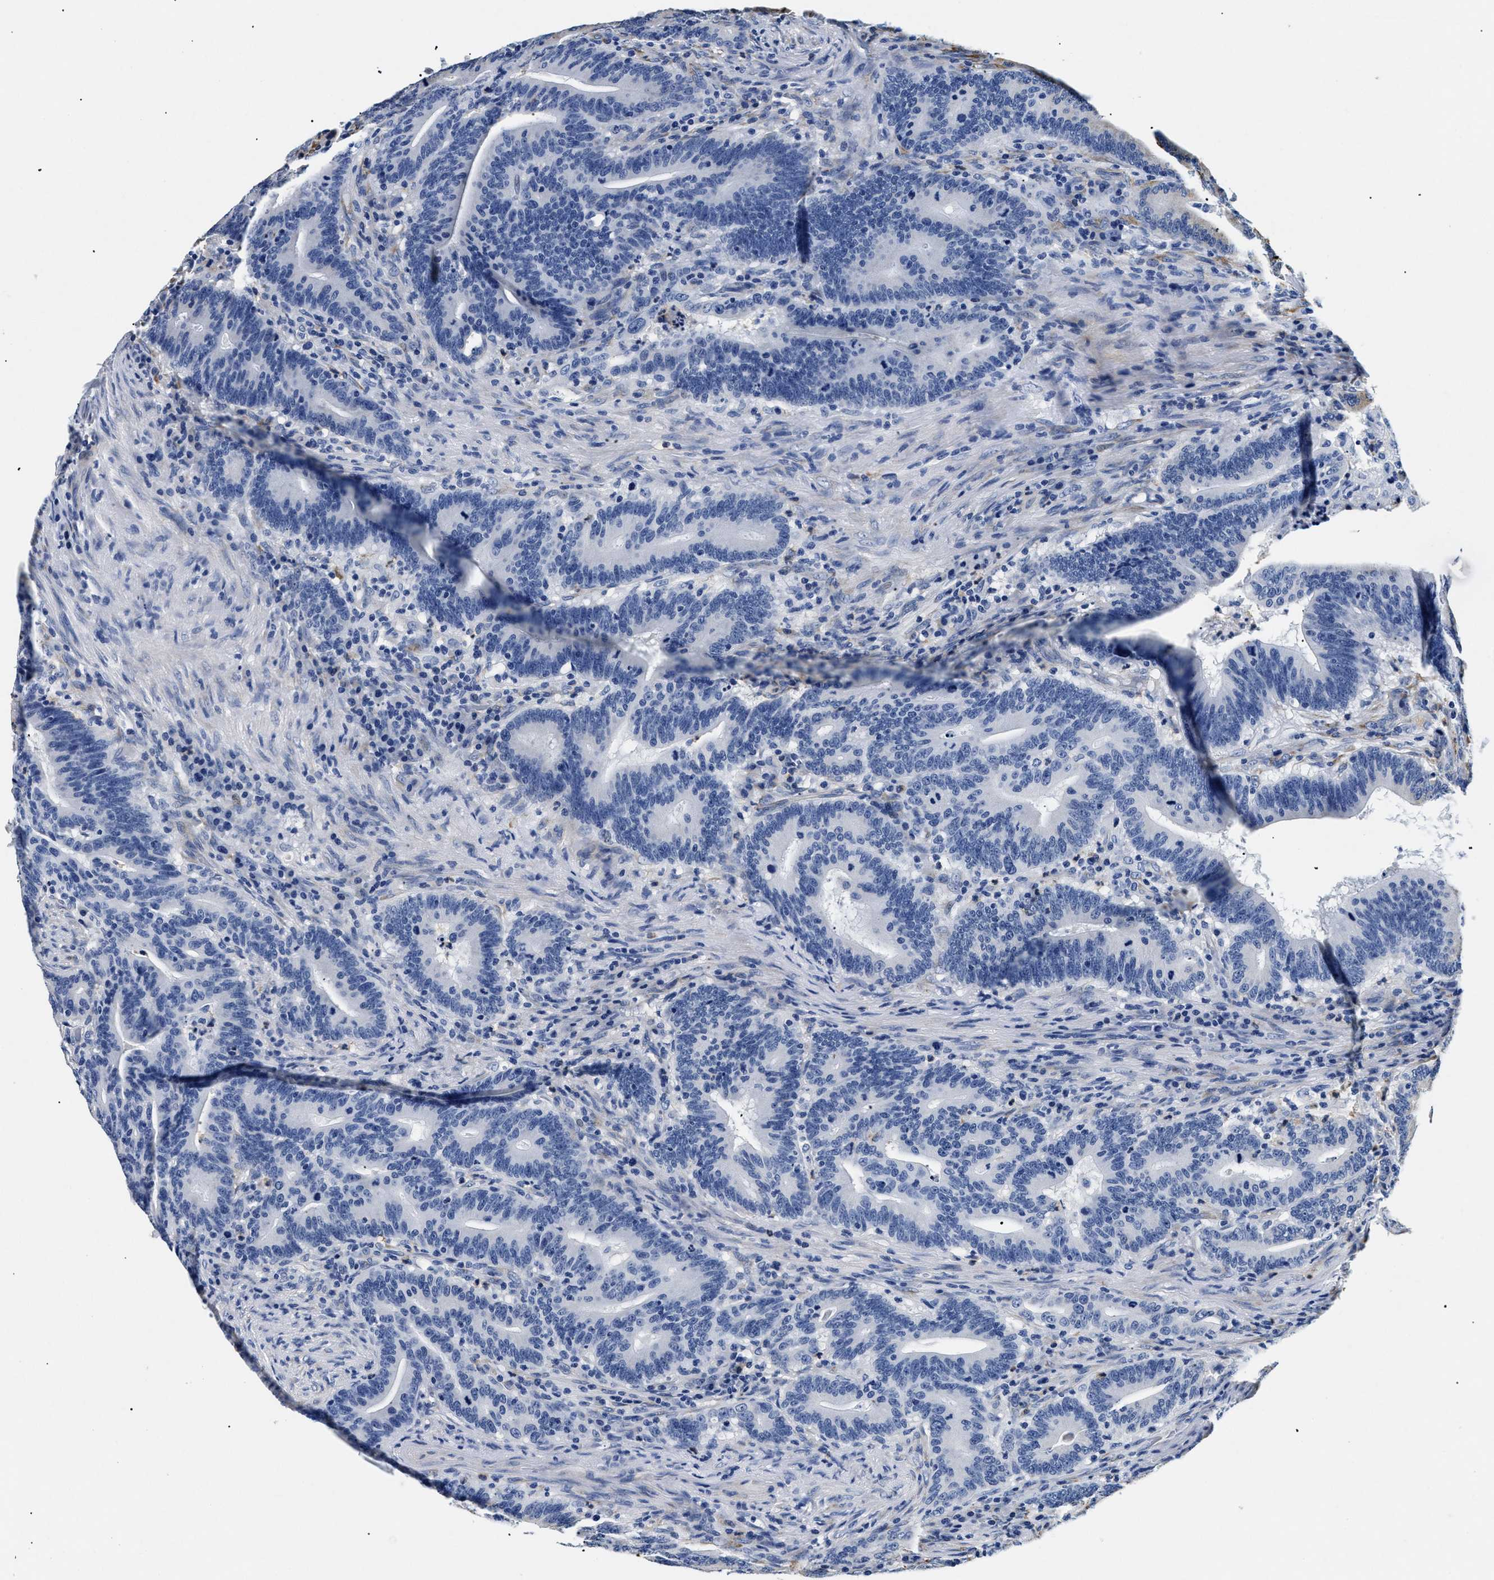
{"staining": {"intensity": "negative", "quantity": "none", "location": "none"}, "tissue": "colorectal cancer", "cell_type": "Tumor cells", "image_type": "cancer", "snomed": [{"axis": "morphology", "description": "Normal tissue, NOS"}, {"axis": "morphology", "description": "Adenocarcinoma, NOS"}, {"axis": "topography", "description": "Colon"}], "caption": "Immunohistochemistry (IHC) photomicrograph of neoplastic tissue: colorectal adenocarcinoma stained with DAB (3,3'-diaminobenzidine) exhibits no significant protein expression in tumor cells.", "gene": "LAMA3", "patient": {"sex": "female", "age": 66}}